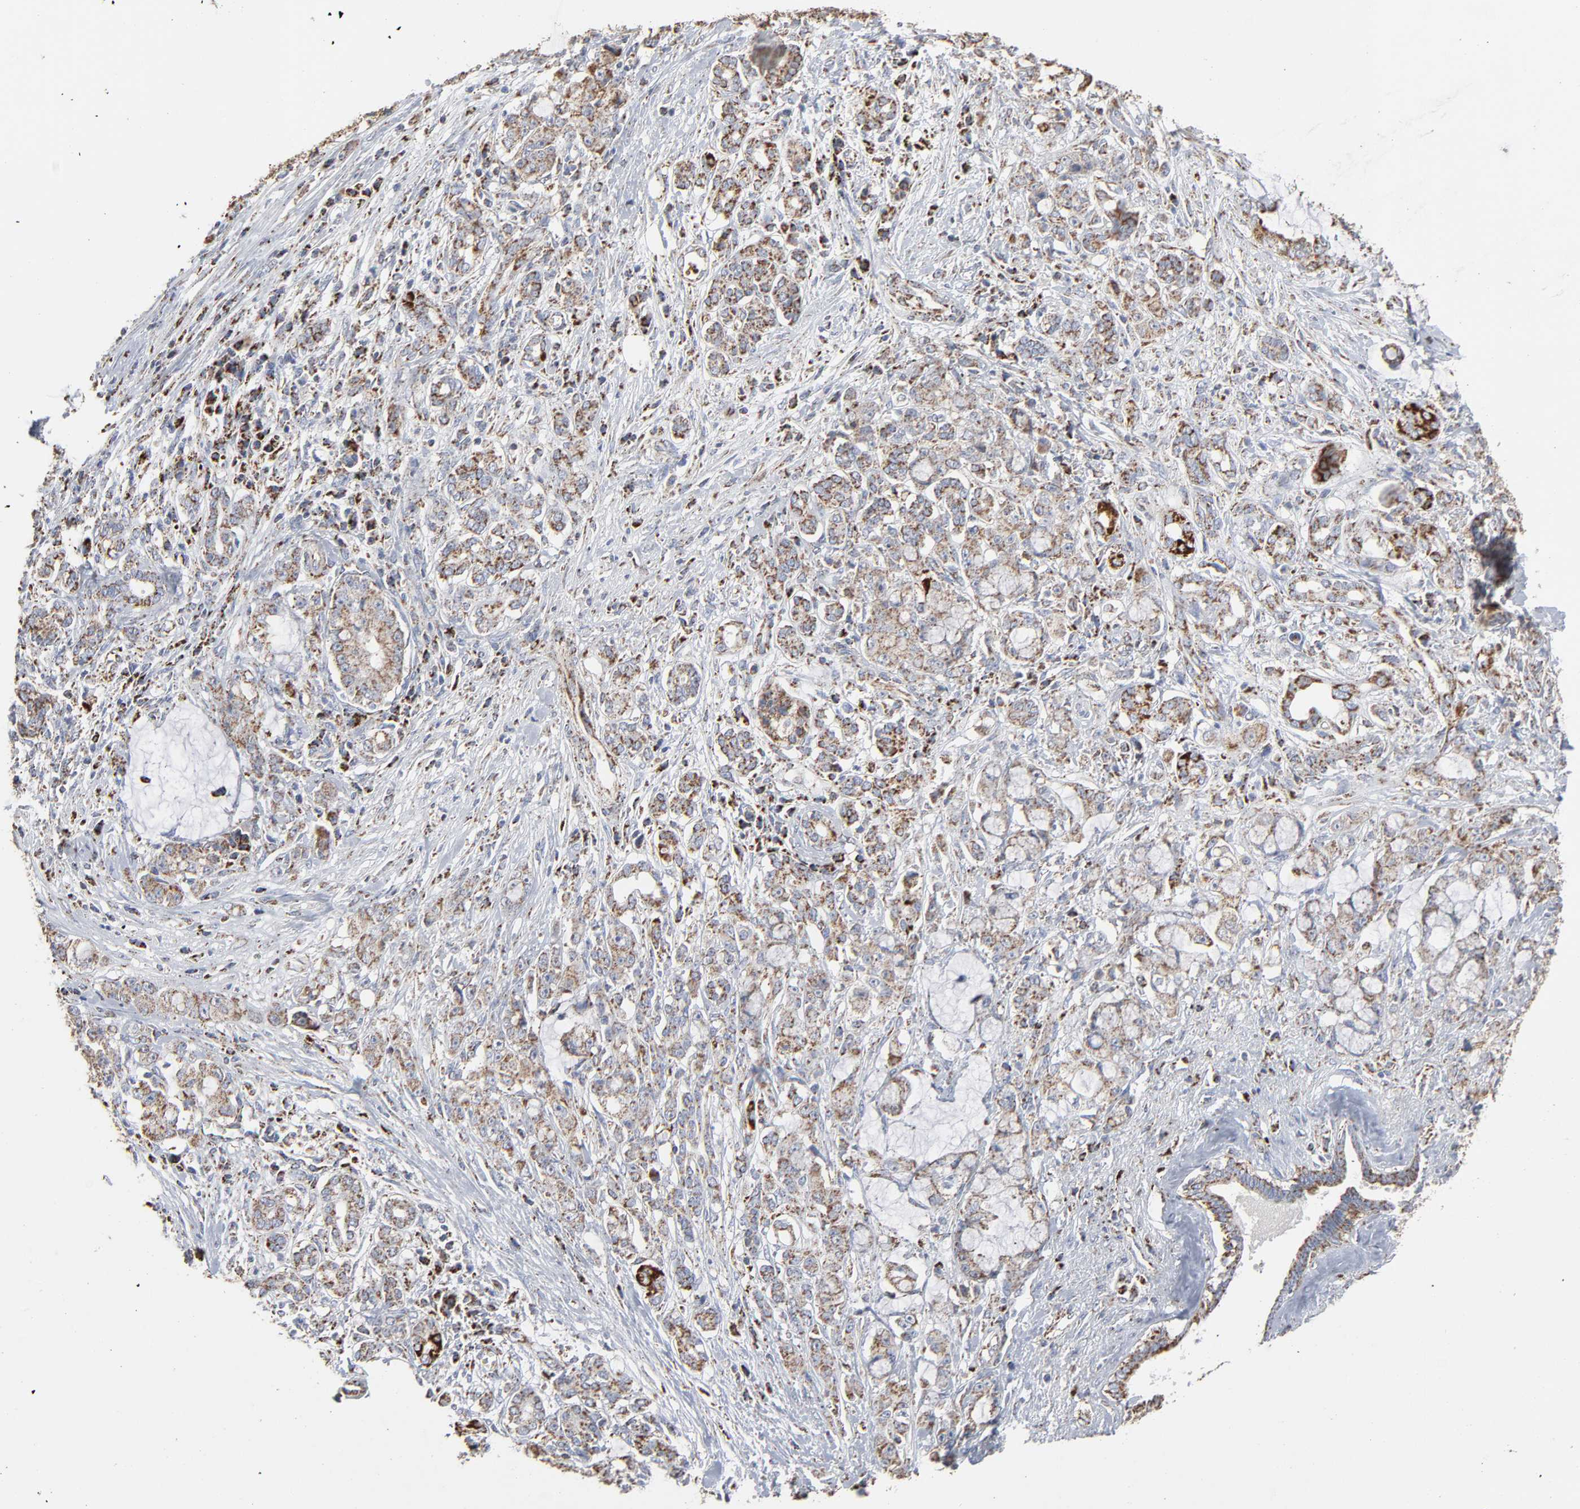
{"staining": {"intensity": "moderate", "quantity": ">75%", "location": "cytoplasmic/membranous"}, "tissue": "pancreatic cancer", "cell_type": "Tumor cells", "image_type": "cancer", "snomed": [{"axis": "morphology", "description": "Adenocarcinoma, NOS"}, {"axis": "topography", "description": "Pancreas"}], "caption": "Moderate cytoplasmic/membranous staining for a protein is seen in approximately >75% of tumor cells of adenocarcinoma (pancreatic) using IHC.", "gene": "UQCRC1", "patient": {"sex": "female", "age": 73}}